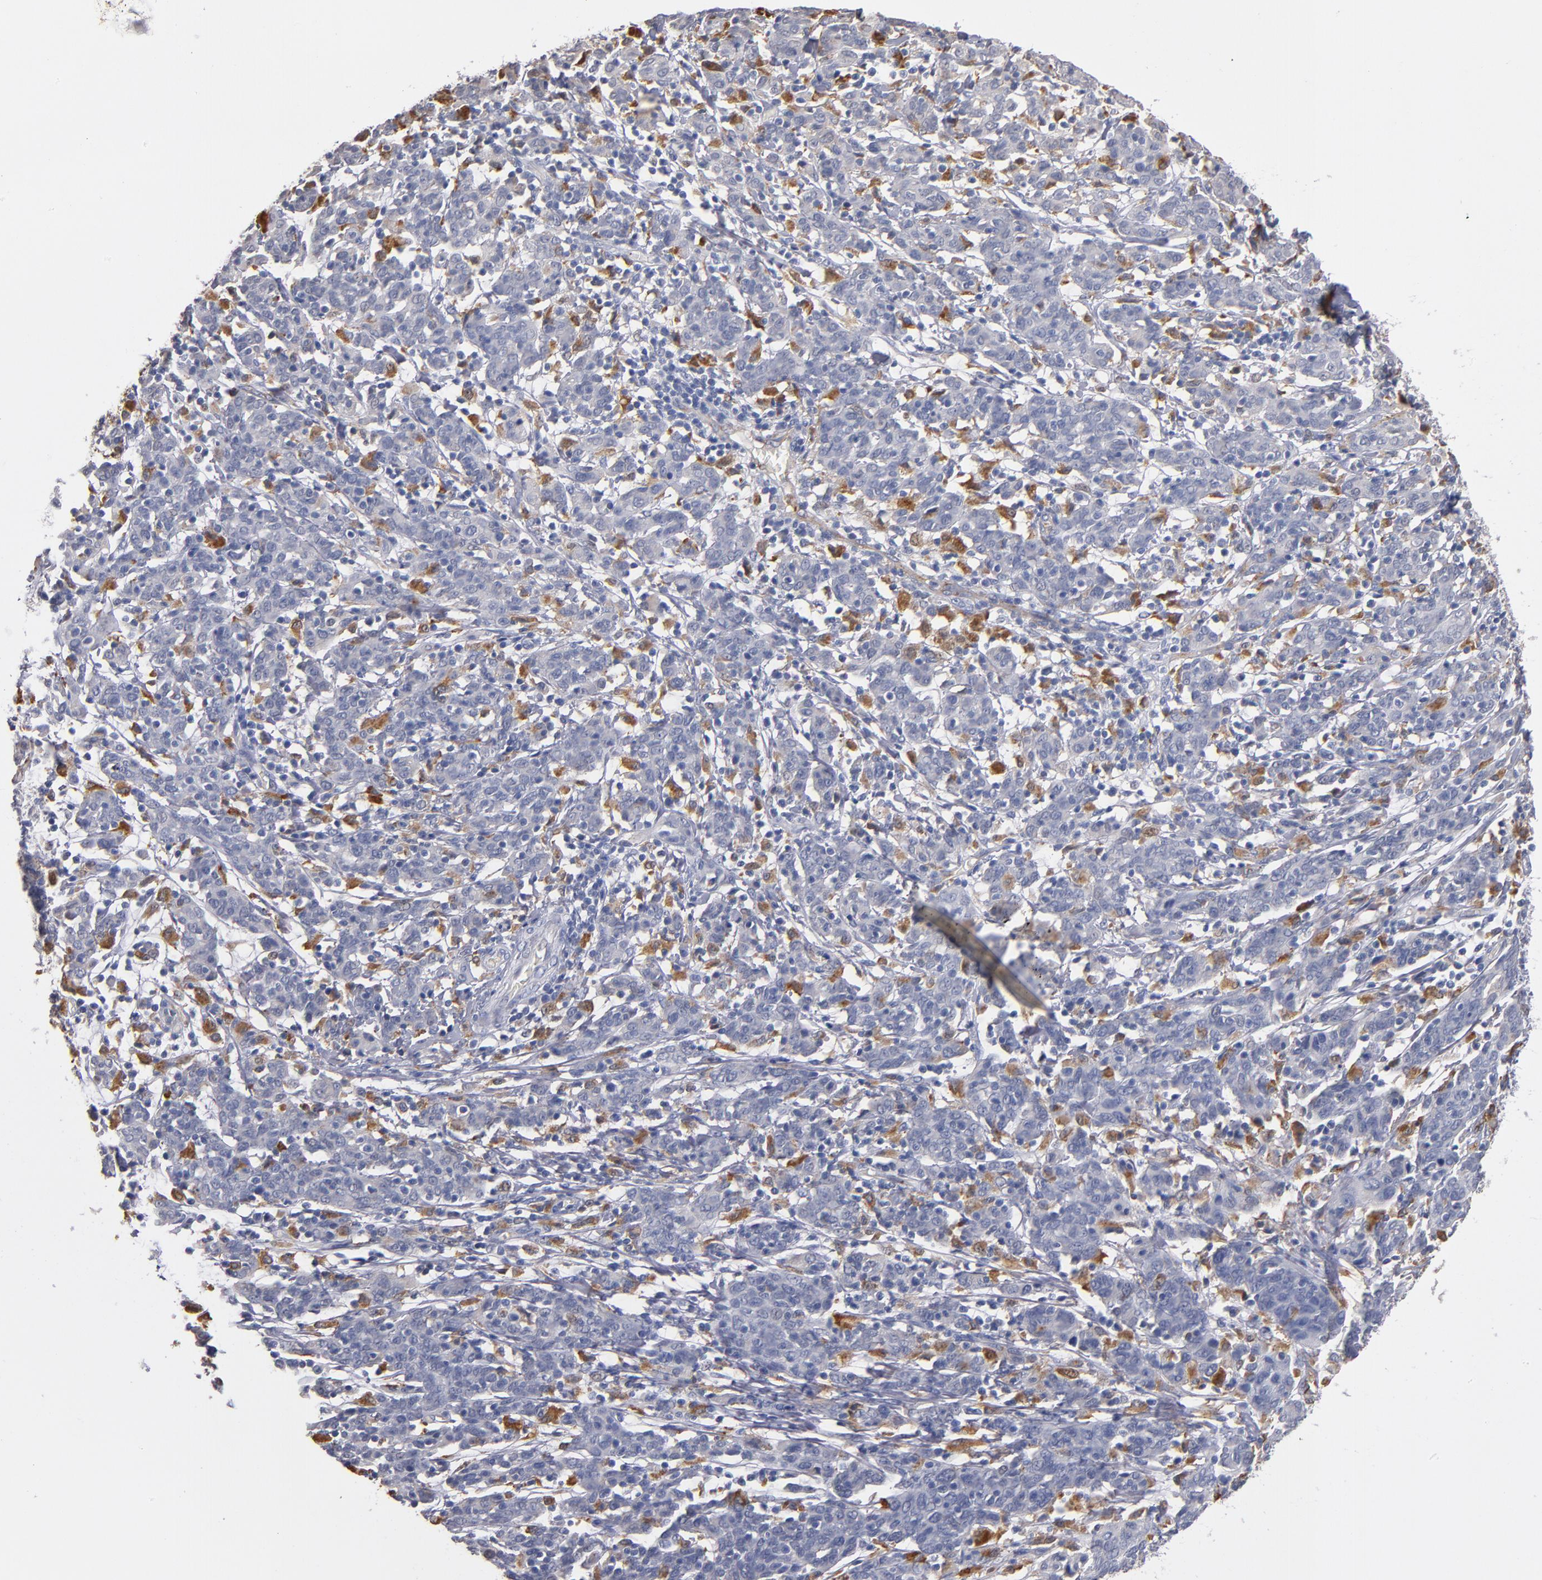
{"staining": {"intensity": "negative", "quantity": "none", "location": "none"}, "tissue": "cervical cancer", "cell_type": "Tumor cells", "image_type": "cancer", "snomed": [{"axis": "morphology", "description": "Normal tissue, NOS"}, {"axis": "morphology", "description": "Squamous cell carcinoma, NOS"}, {"axis": "topography", "description": "Cervix"}], "caption": "Tumor cells are negative for protein expression in human squamous cell carcinoma (cervical).", "gene": "SELP", "patient": {"sex": "female", "age": 67}}